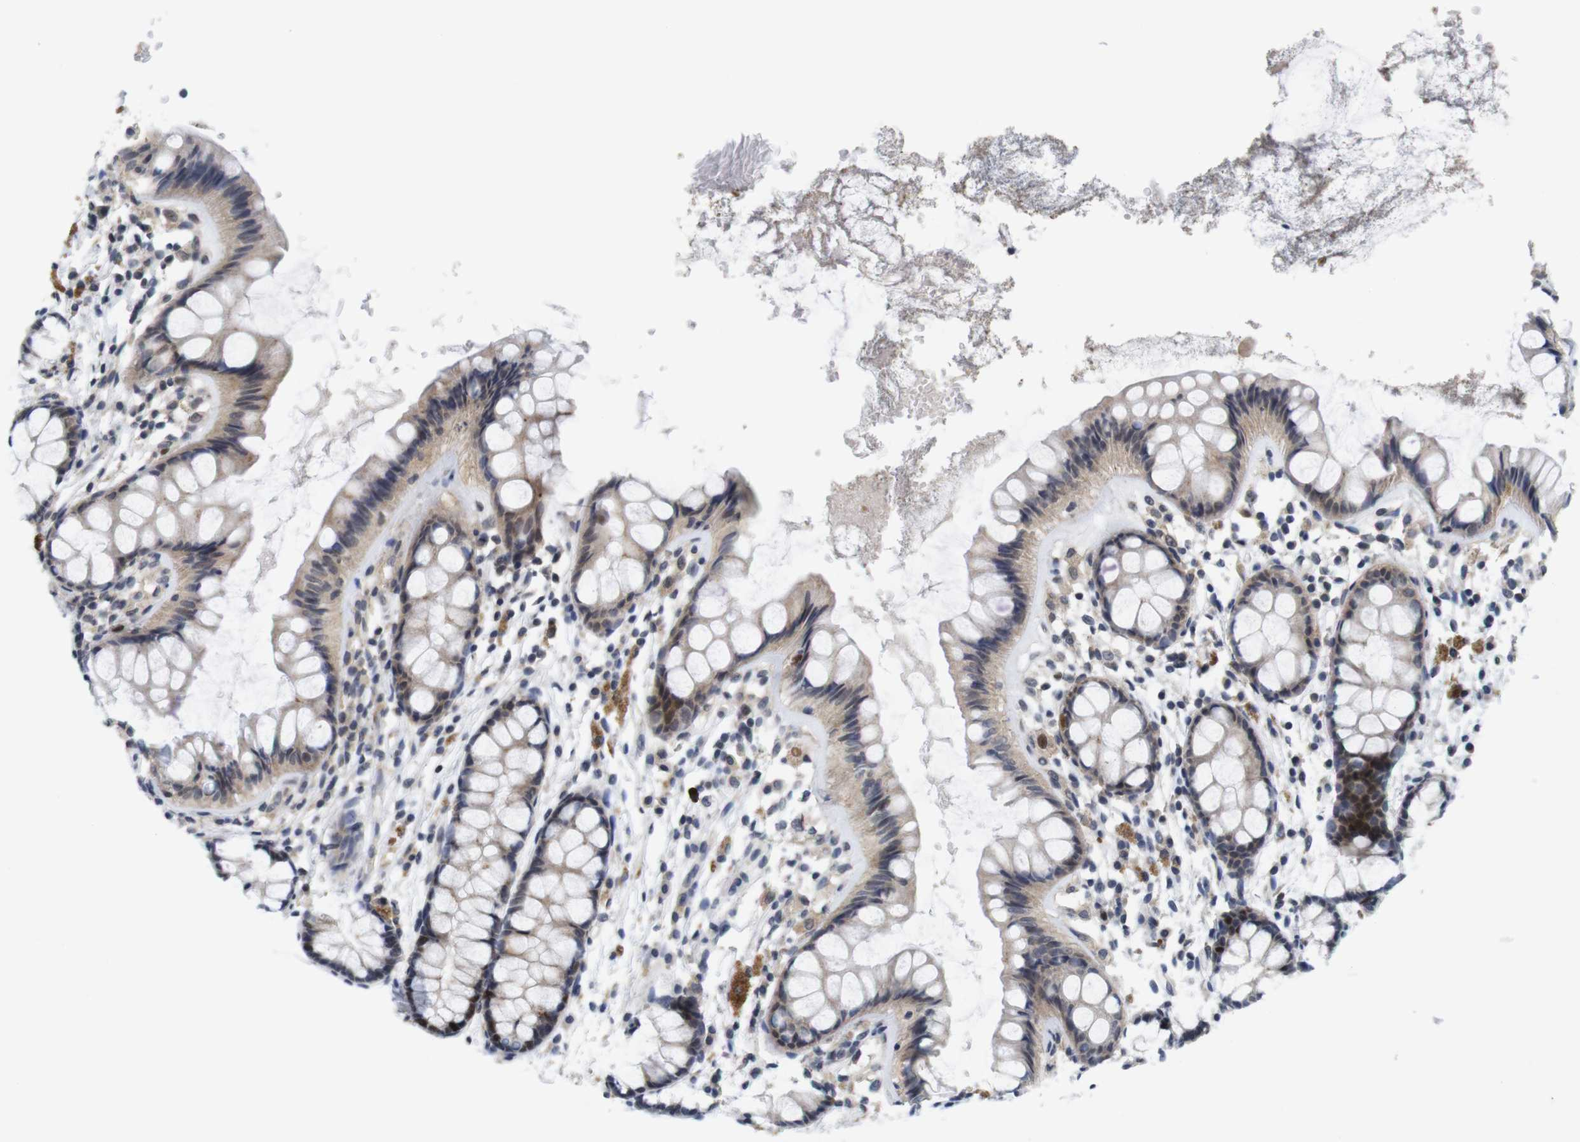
{"staining": {"intensity": "strong", "quantity": "<25%", "location": "cytoplasmic/membranous,nuclear"}, "tissue": "rectum", "cell_type": "Glandular cells", "image_type": "normal", "snomed": [{"axis": "morphology", "description": "Normal tissue, NOS"}, {"axis": "topography", "description": "Rectum"}], "caption": "This photomicrograph shows immunohistochemistry (IHC) staining of benign rectum, with medium strong cytoplasmic/membranous,nuclear staining in approximately <25% of glandular cells.", "gene": "SKP2", "patient": {"sex": "female", "age": 66}}